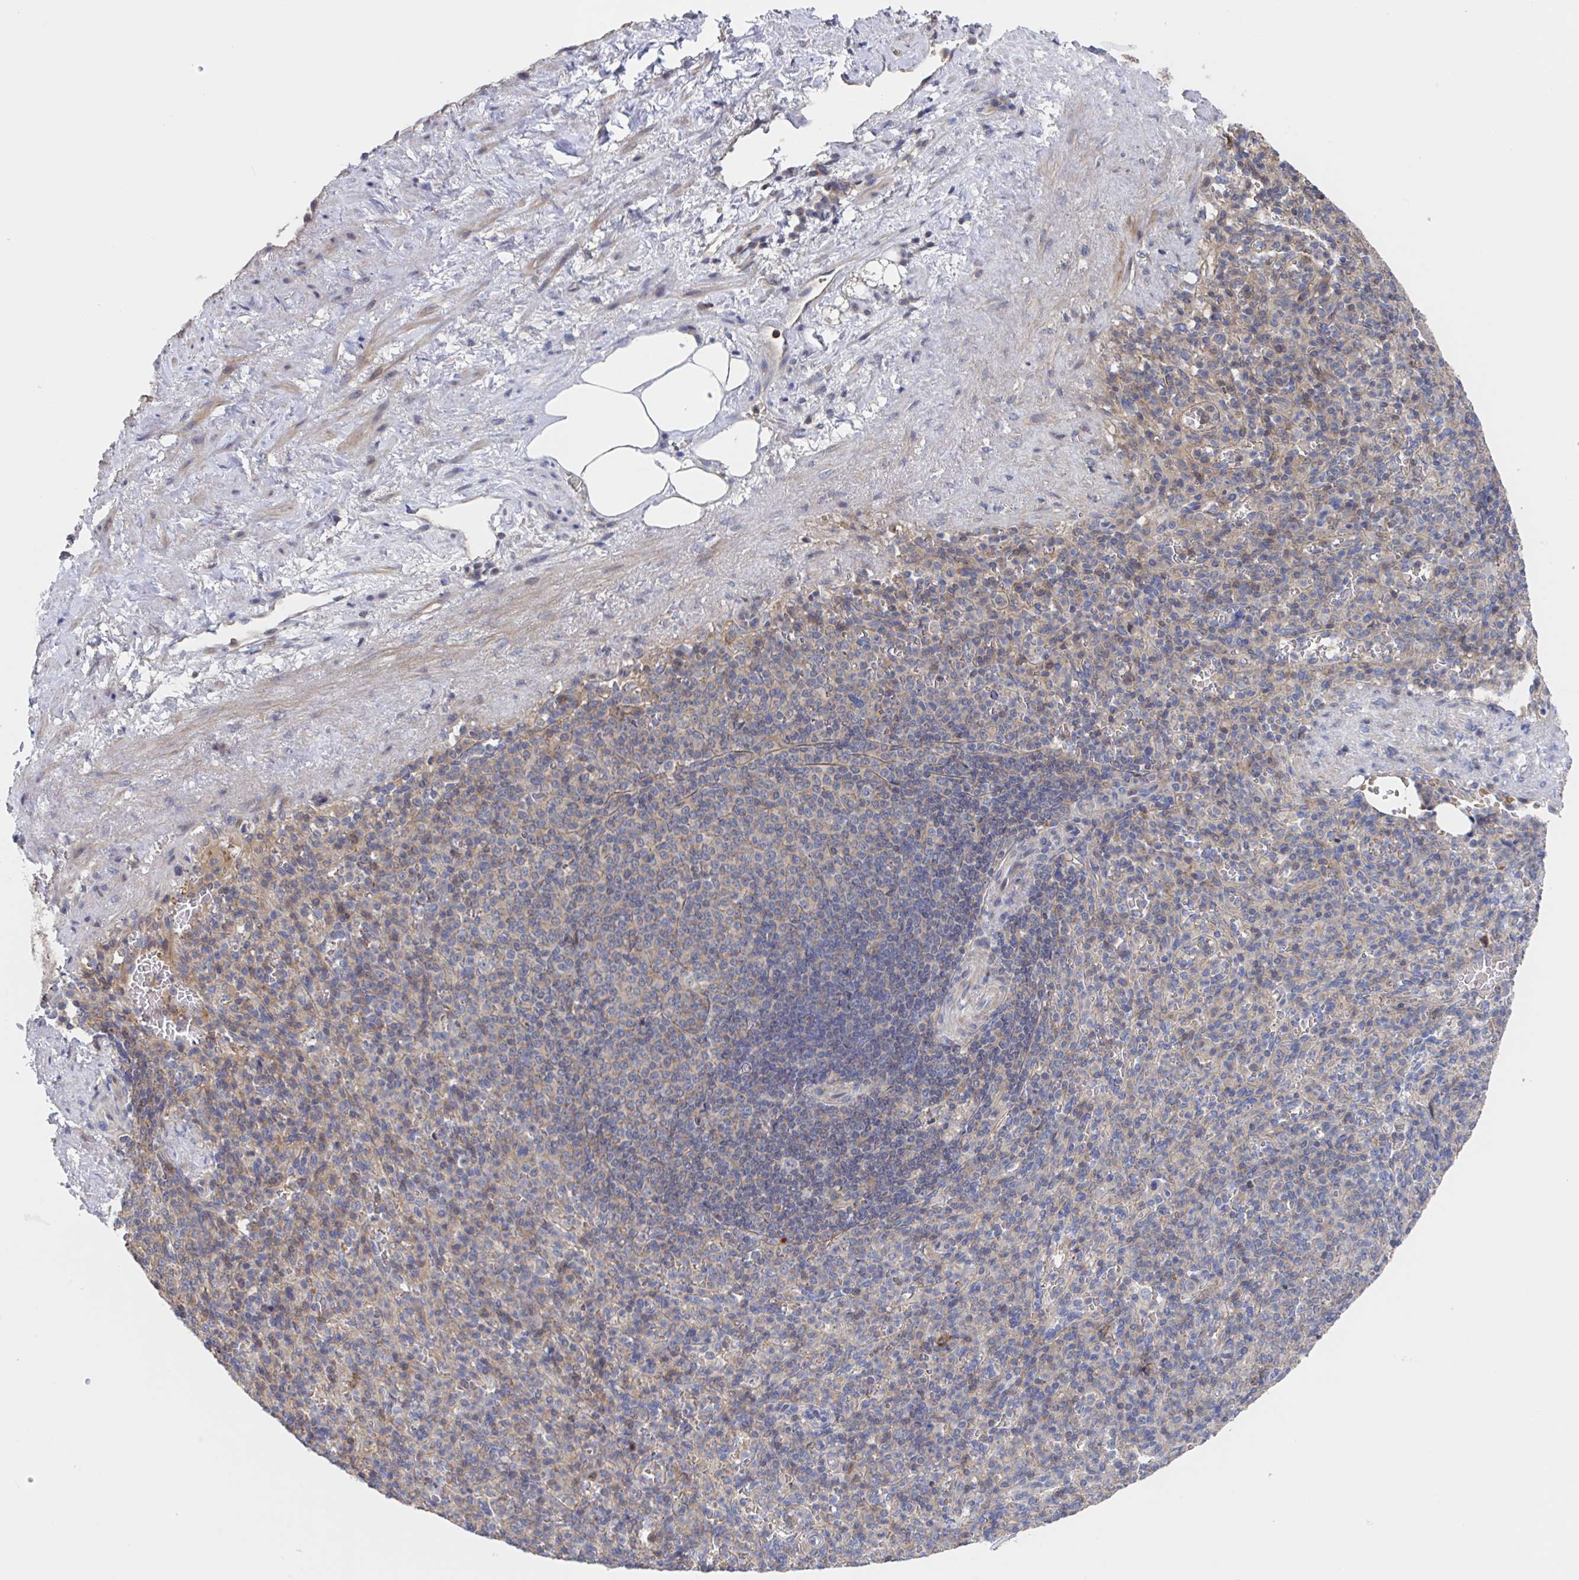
{"staining": {"intensity": "weak", "quantity": "<25%", "location": "cytoplasmic/membranous"}, "tissue": "spleen", "cell_type": "Cells in red pulp", "image_type": "normal", "snomed": [{"axis": "morphology", "description": "Normal tissue, NOS"}, {"axis": "topography", "description": "Spleen"}], "caption": "The image demonstrates no significant staining in cells in red pulp of spleen.", "gene": "DHRS12", "patient": {"sex": "female", "age": 74}}